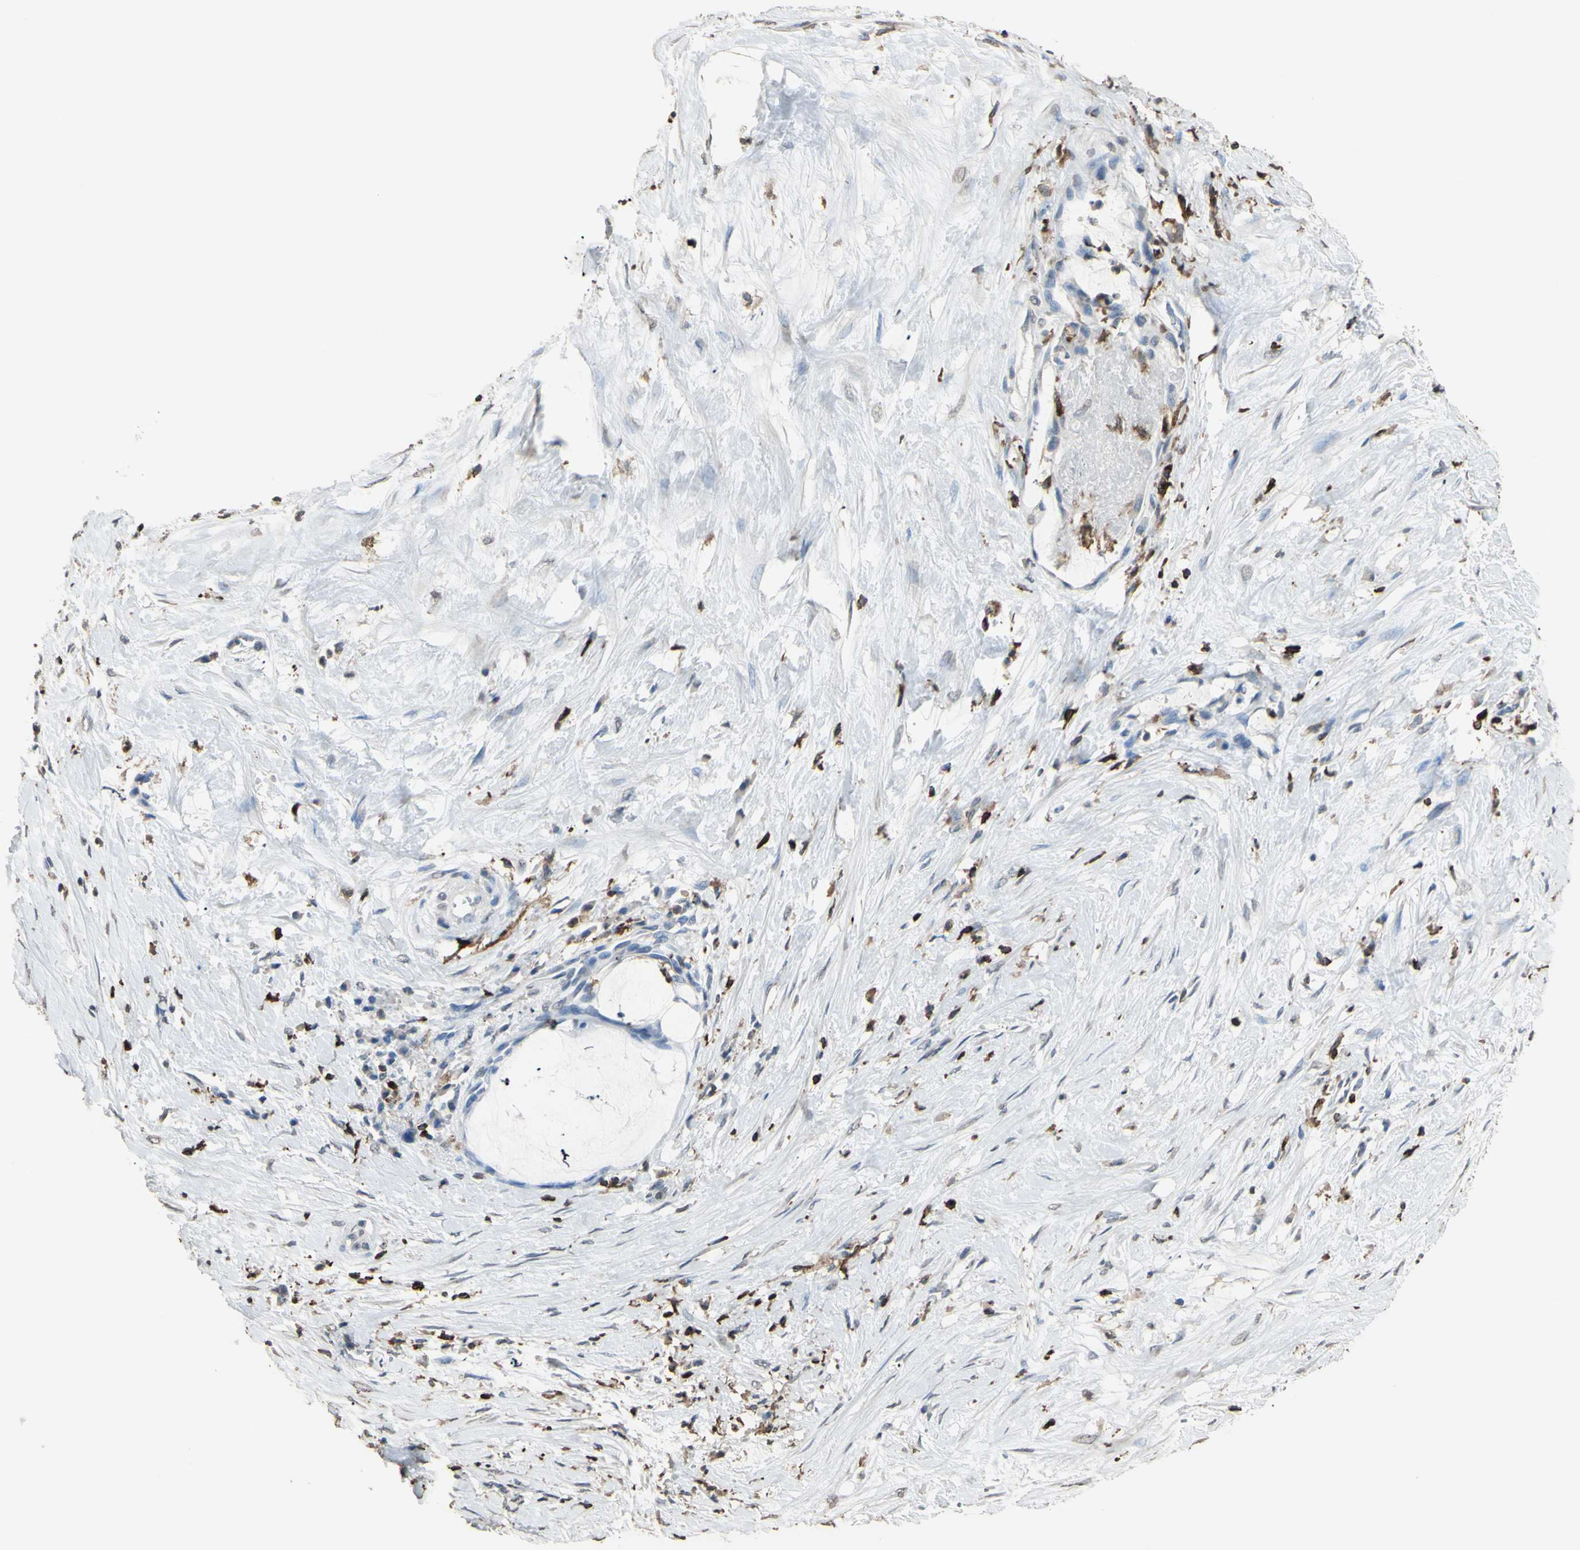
{"staining": {"intensity": "negative", "quantity": "none", "location": "none"}, "tissue": "liver cancer", "cell_type": "Tumor cells", "image_type": "cancer", "snomed": [{"axis": "morphology", "description": "Cholangiocarcinoma"}, {"axis": "topography", "description": "Liver"}], "caption": "DAB immunohistochemical staining of liver cholangiocarcinoma reveals no significant expression in tumor cells.", "gene": "PSTPIP1", "patient": {"sex": "female", "age": 73}}